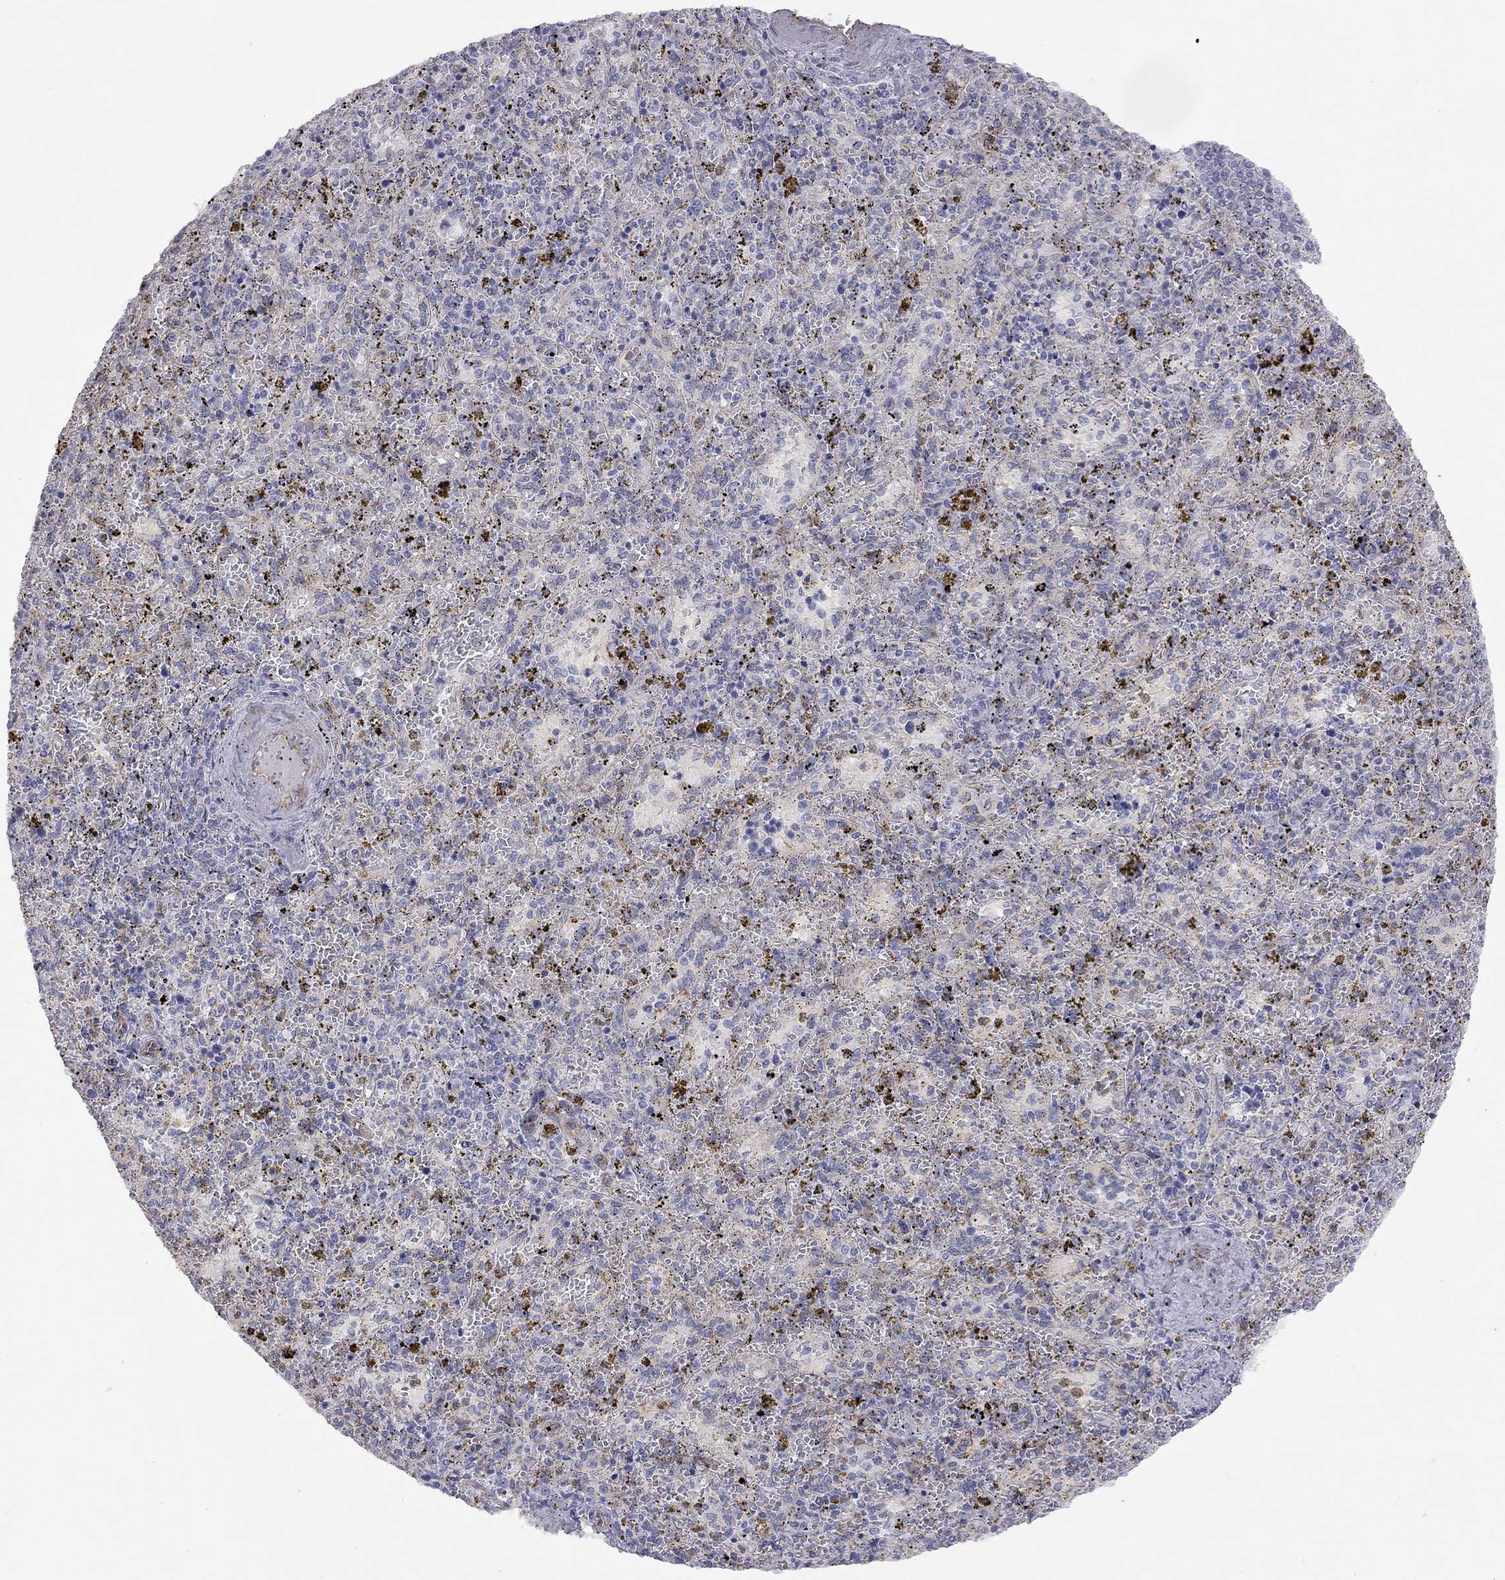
{"staining": {"intensity": "weak", "quantity": "<25%", "location": "cytoplasmic/membranous"}, "tissue": "spleen", "cell_type": "Cells in red pulp", "image_type": "normal", "snomed": [{"axis": "morphology", "description": "Normal tissue, NOS"}, {"axis": "topography", "description": "Spleen"}], "caption": "This micrograph is of unremarkable spleen stained with IHC to label a protein in brown with the nuclei are counter-stained blue. There is no expression in cells in red pulp.", "gene": "GPRC5B", "patient": {"sex": "female", "age": 50}}